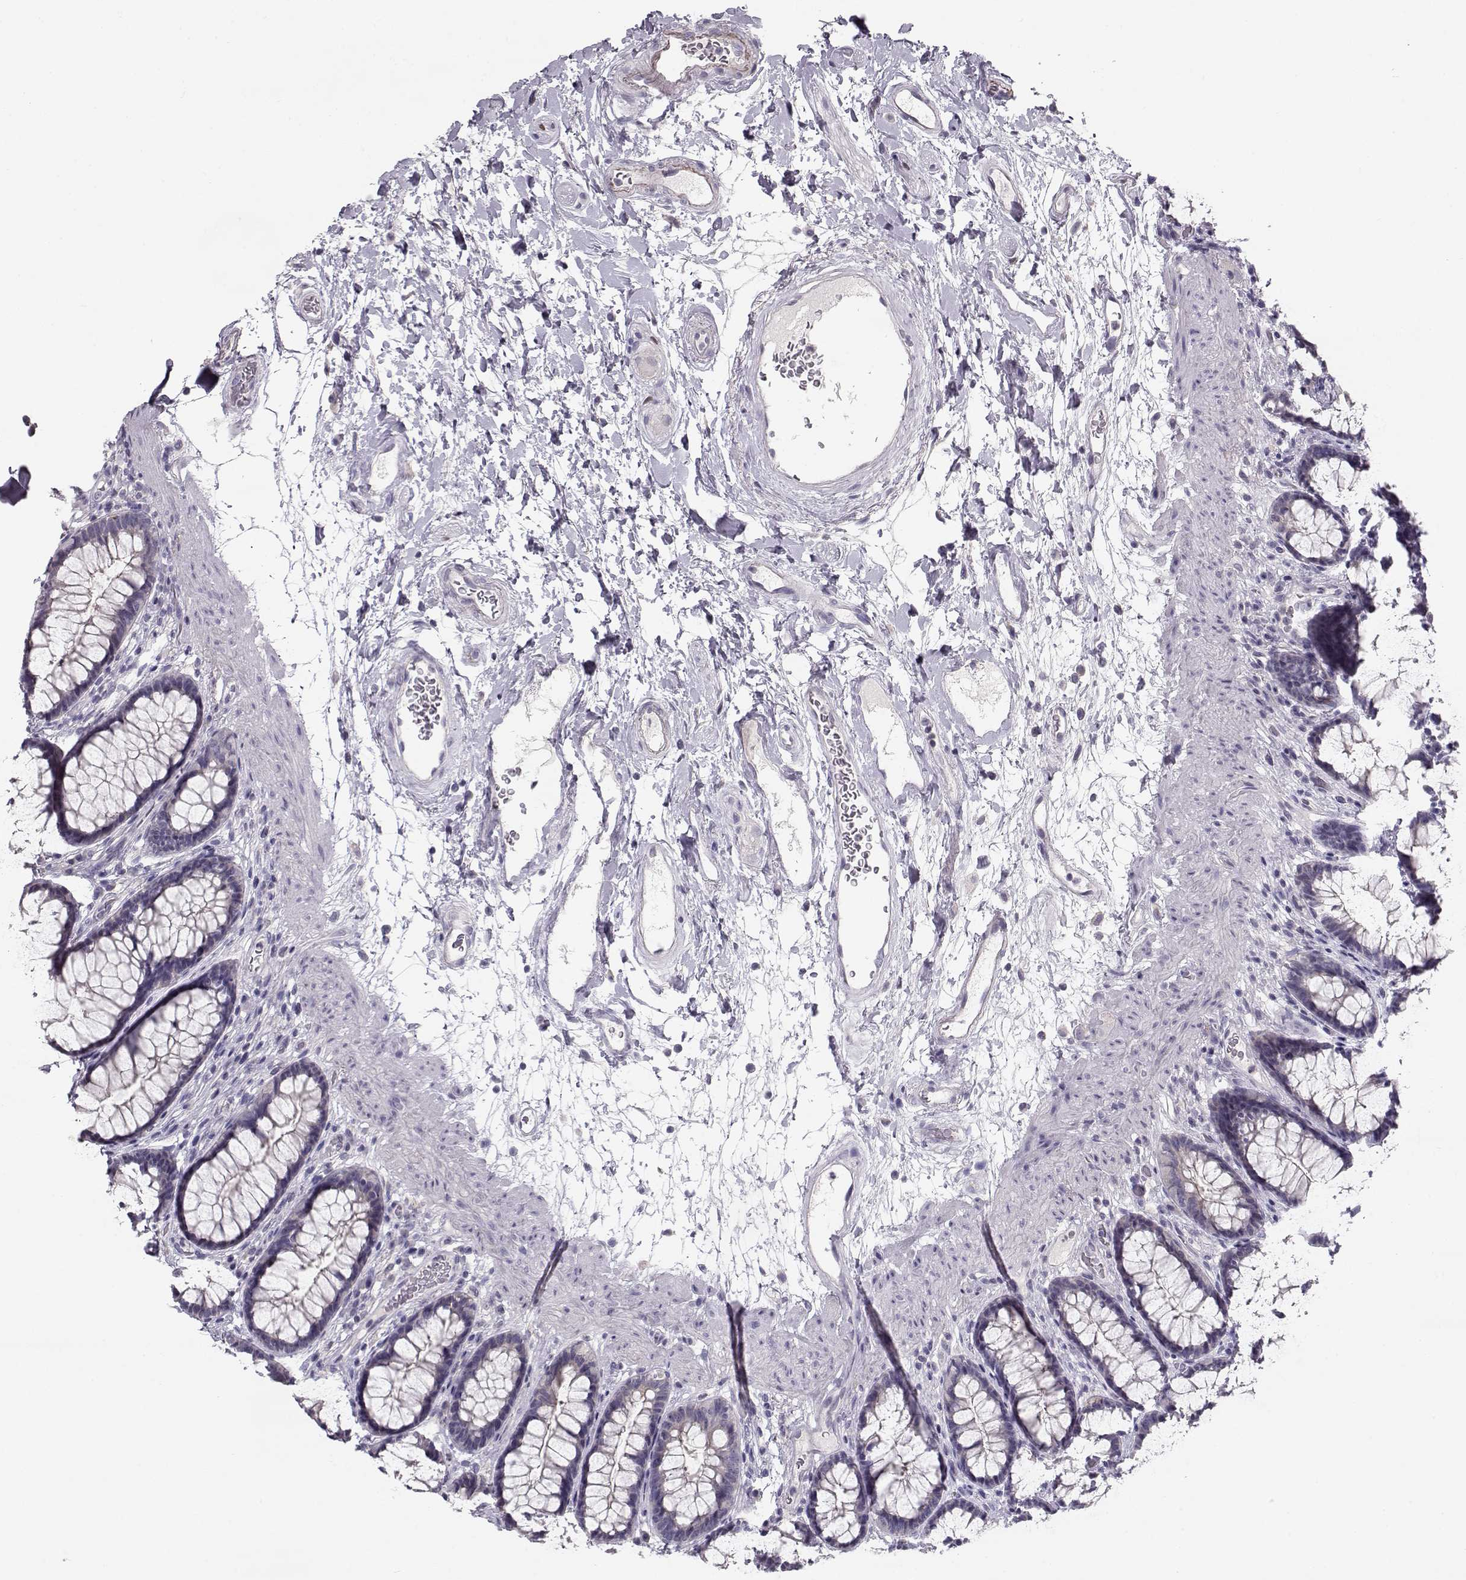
{"staining": {"intensity": "moderate", "quantity": "<25%", "location": "cytoplasmic/membranous"}, "tissue": "rectum", "cell_type": "Glandular cells", "image_type": "normal", "snomed": [{"axis": "morphology", "description": "Normal tissue, NOS"}, {"axis": "topography", "description": "Rectum"}], "caption": "Glandular cells exhibit low levels of moderate cytoplasmic/membranous staining in approximately <25% of cells in normal human rectum. (DAB IHC with brightfield microscopy, high magnification).", "gene": "GRK1", "patient": {"sex": "male", "age": 72}}